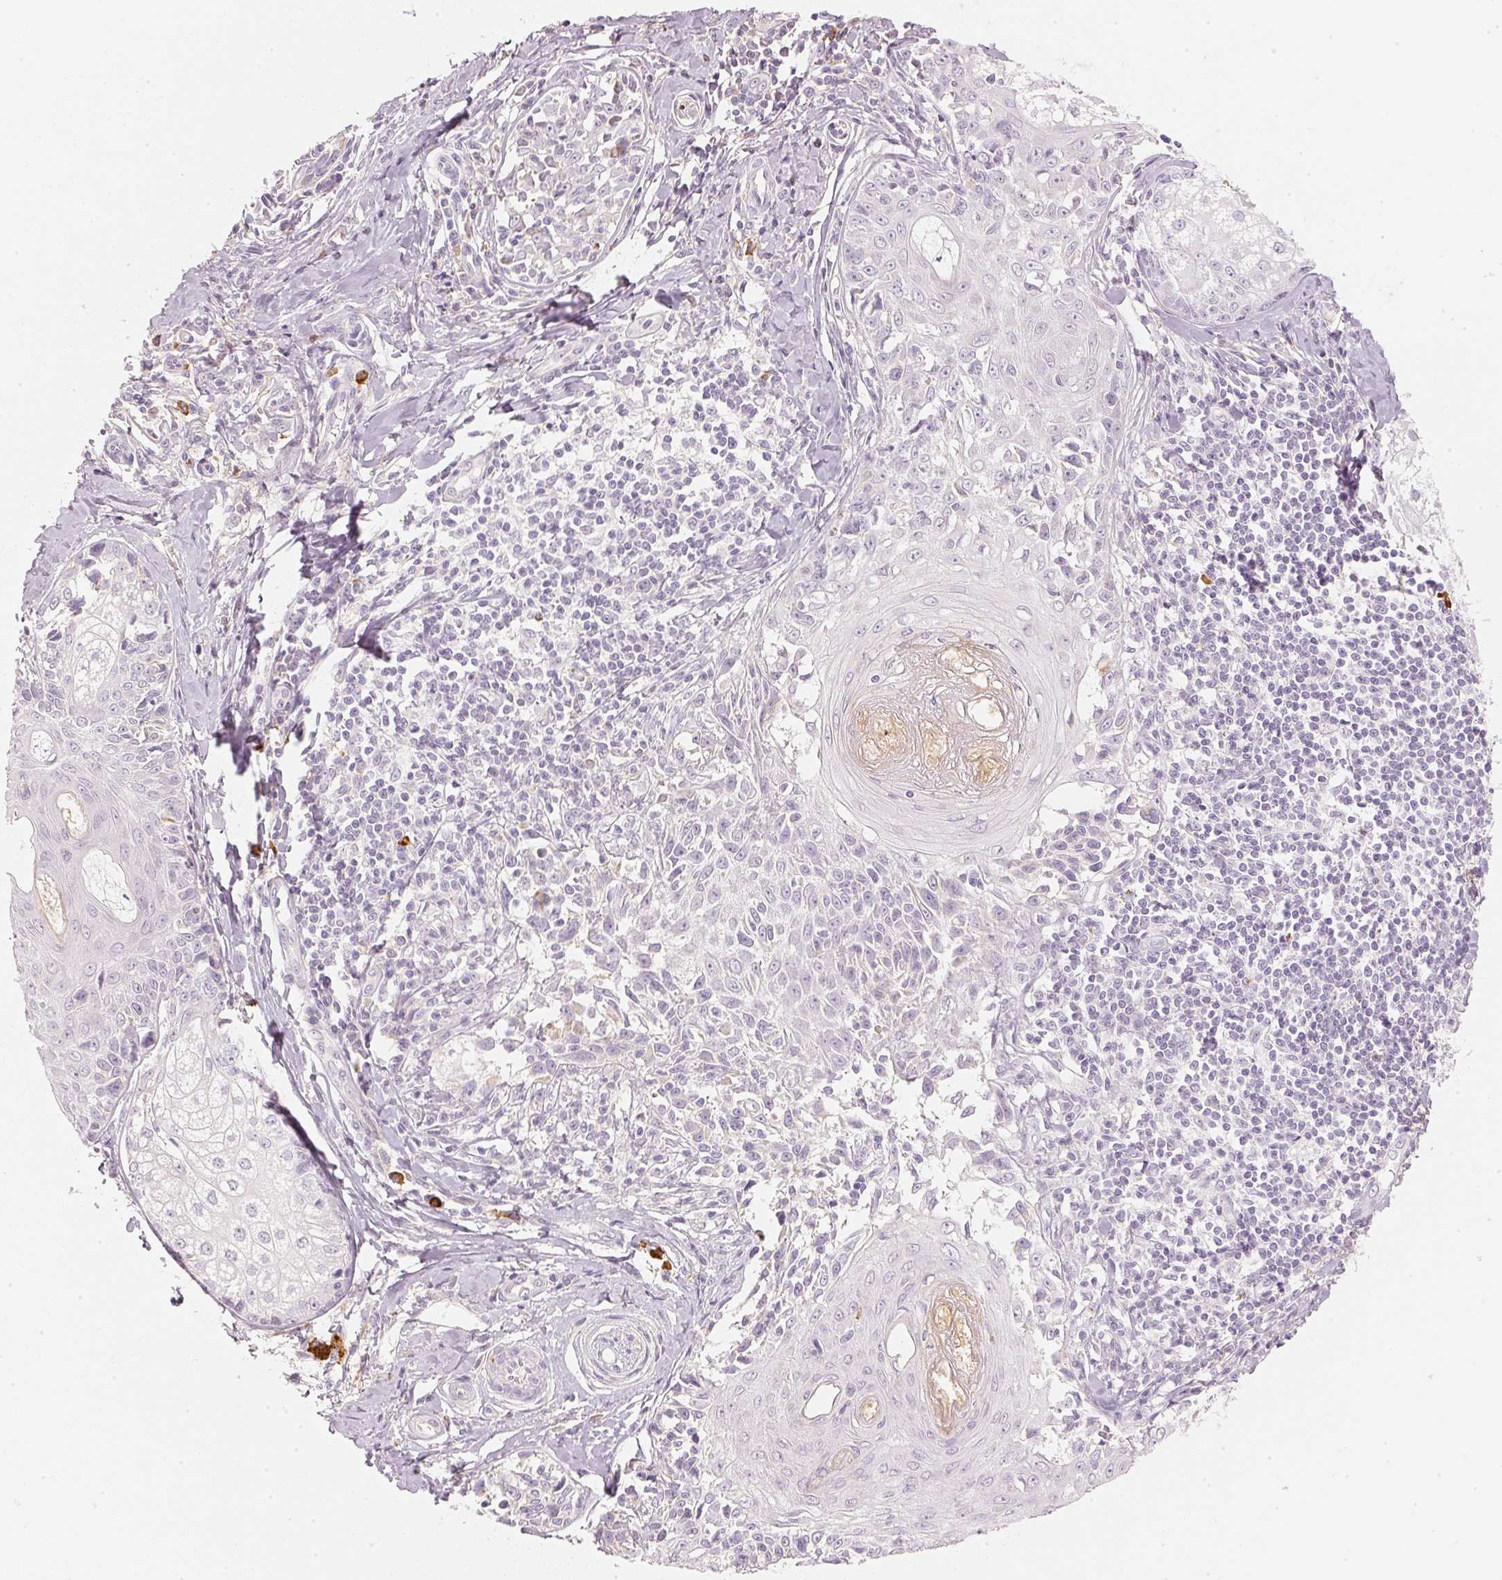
{"staining": {"intensity": "negative", "quantity": "none", "location": "none"}, "tissue": "melanoma", "cell_type": "Tumor cells", "image_type": "cancer", "snomed": [{"axis": "morphology", "description": "Malignant melanoma, NOS"}, {"axis": "topography", "description": "Skin"}], "caption": "Immunohistochemical staining of malignant melanoma exhibits no significant positivity in tumor cells.", "gene": "RMDN2", "patient": {"sex": "female", "age": 86}}